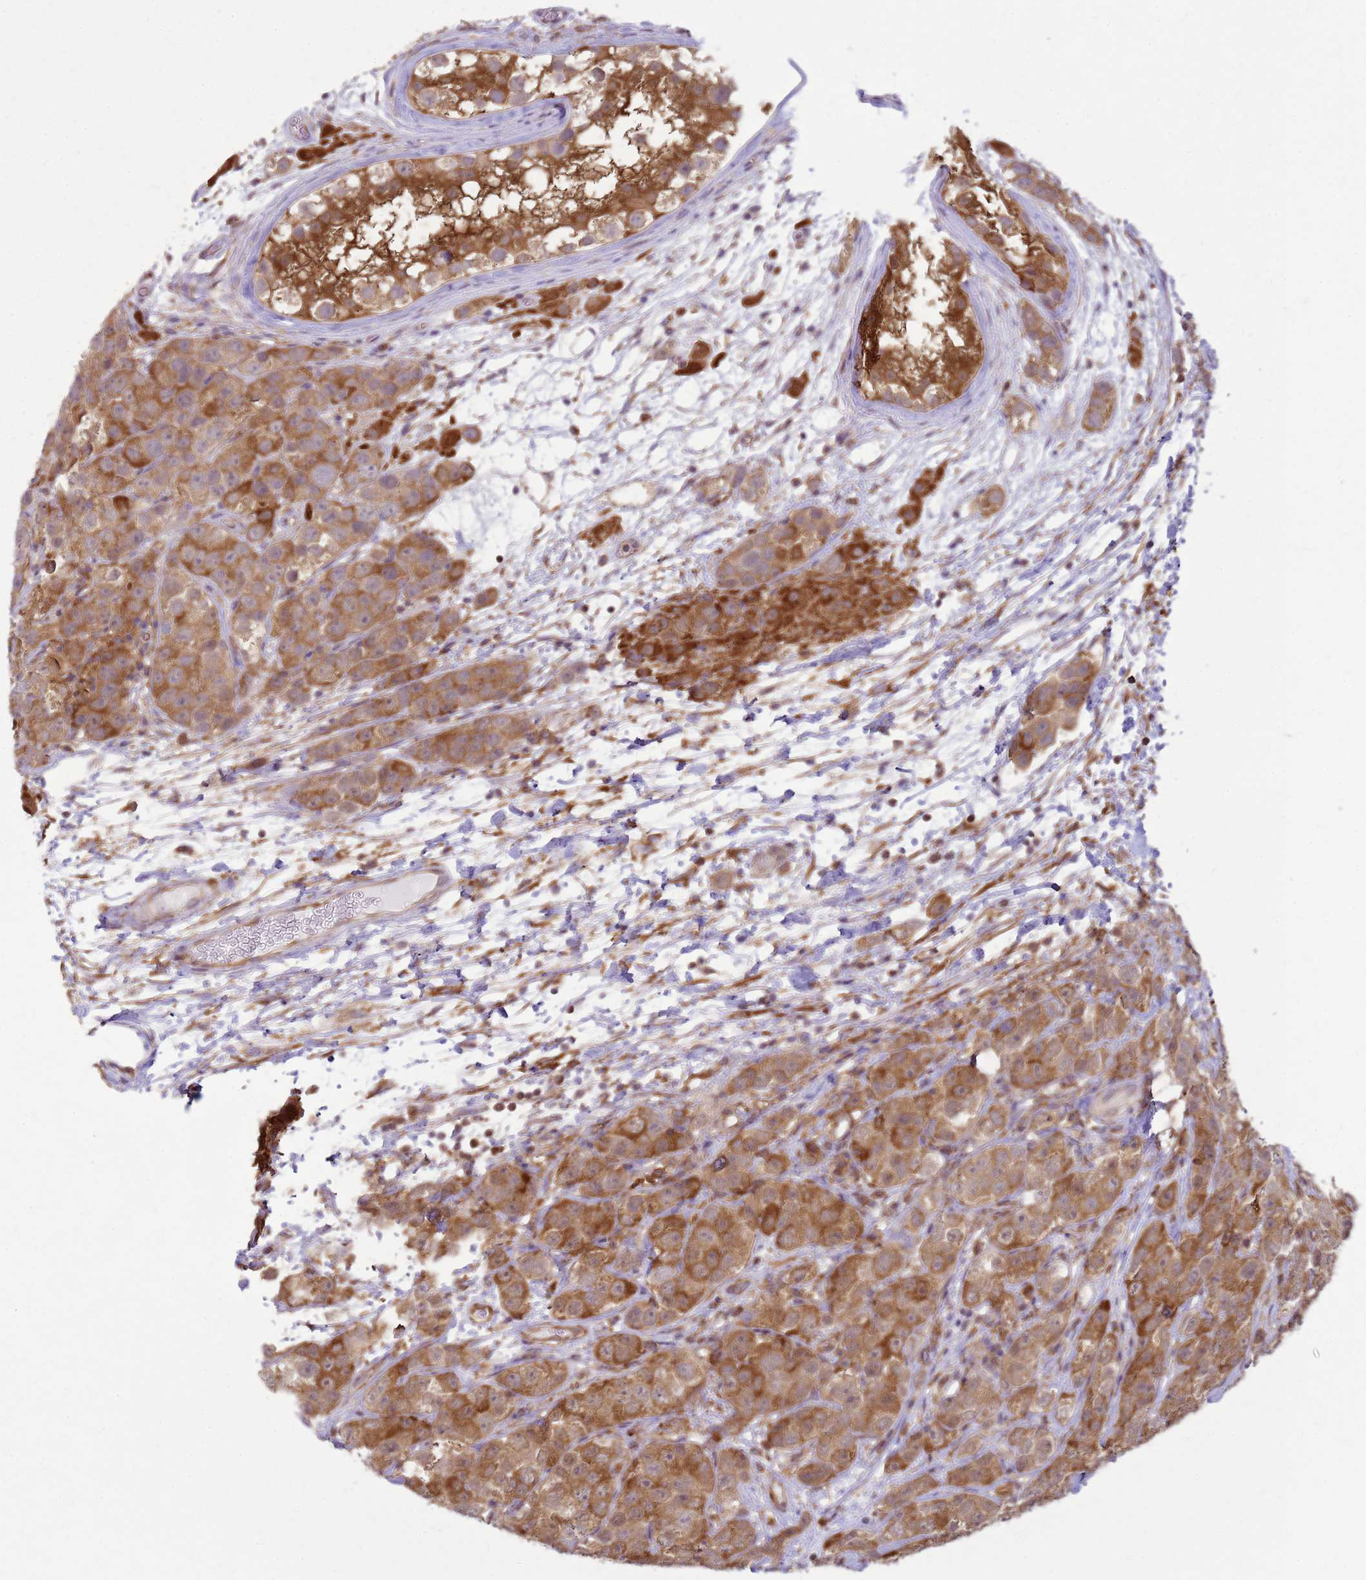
{"staining": {"intensity": "moderate", "quantity": ">75%", "location": "cytoplasmic/membranous"}, "tissue": "testis cancer", "cell_type": "Tumor cells", "image_type": "cancer", "snomed": [{"axis": "morphology", "description": "Seminoma, NOS"}, {"axis": "topography", "description": "Testis"}], "caption": "There is medium levels of moderate cytoplasmic/membranous positivity in tumor cells of testis cancer (seminoma), as demonstrated by immunohistochemical staining (brown color).", "gene": "GABRE", "patient": {"sex": "male", "age": 28}}